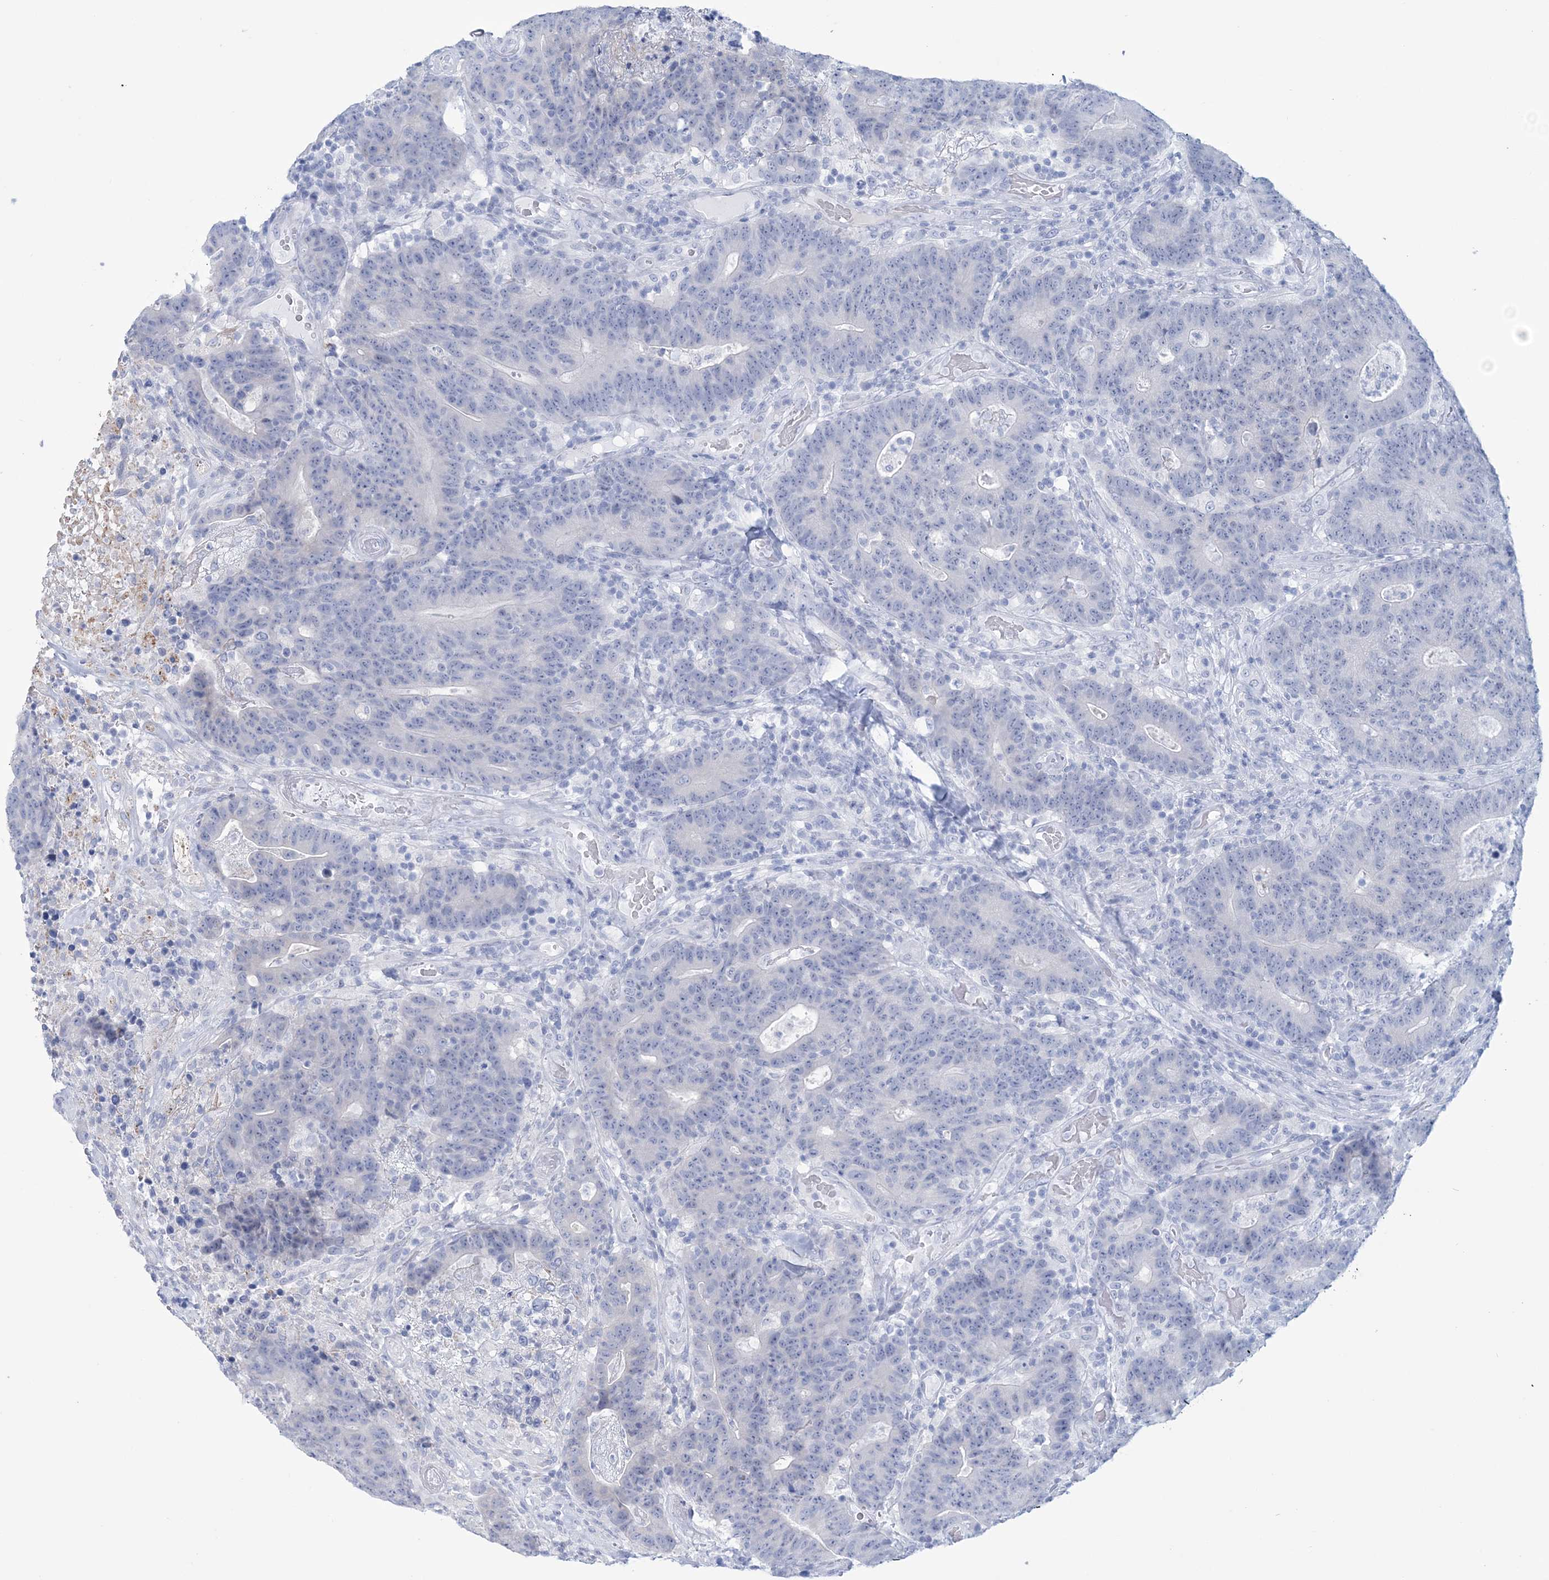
{"staining": {"intensity": "negative", "quantity": "none", "location": "none"}, "tissue": "colorectal cancer", "cell_type": "Tumor cells", "image_type": "cancer", "snomed": [{"axis": "morphology", "description": "Normal tissue, NOS"}, {"axis": "morphology", "description": "Adenocarcinoma, NOS"}, {"axis": "topography", "description": "Colon"}], "caption": "This is a histopathology image of immunohistochemistry (IHC) staining of adenocarcinoma (colorectal), which shows no positivity in tumor cells.", "gene": "DPCD", "patient": {"sex": "female", "age": 75}}